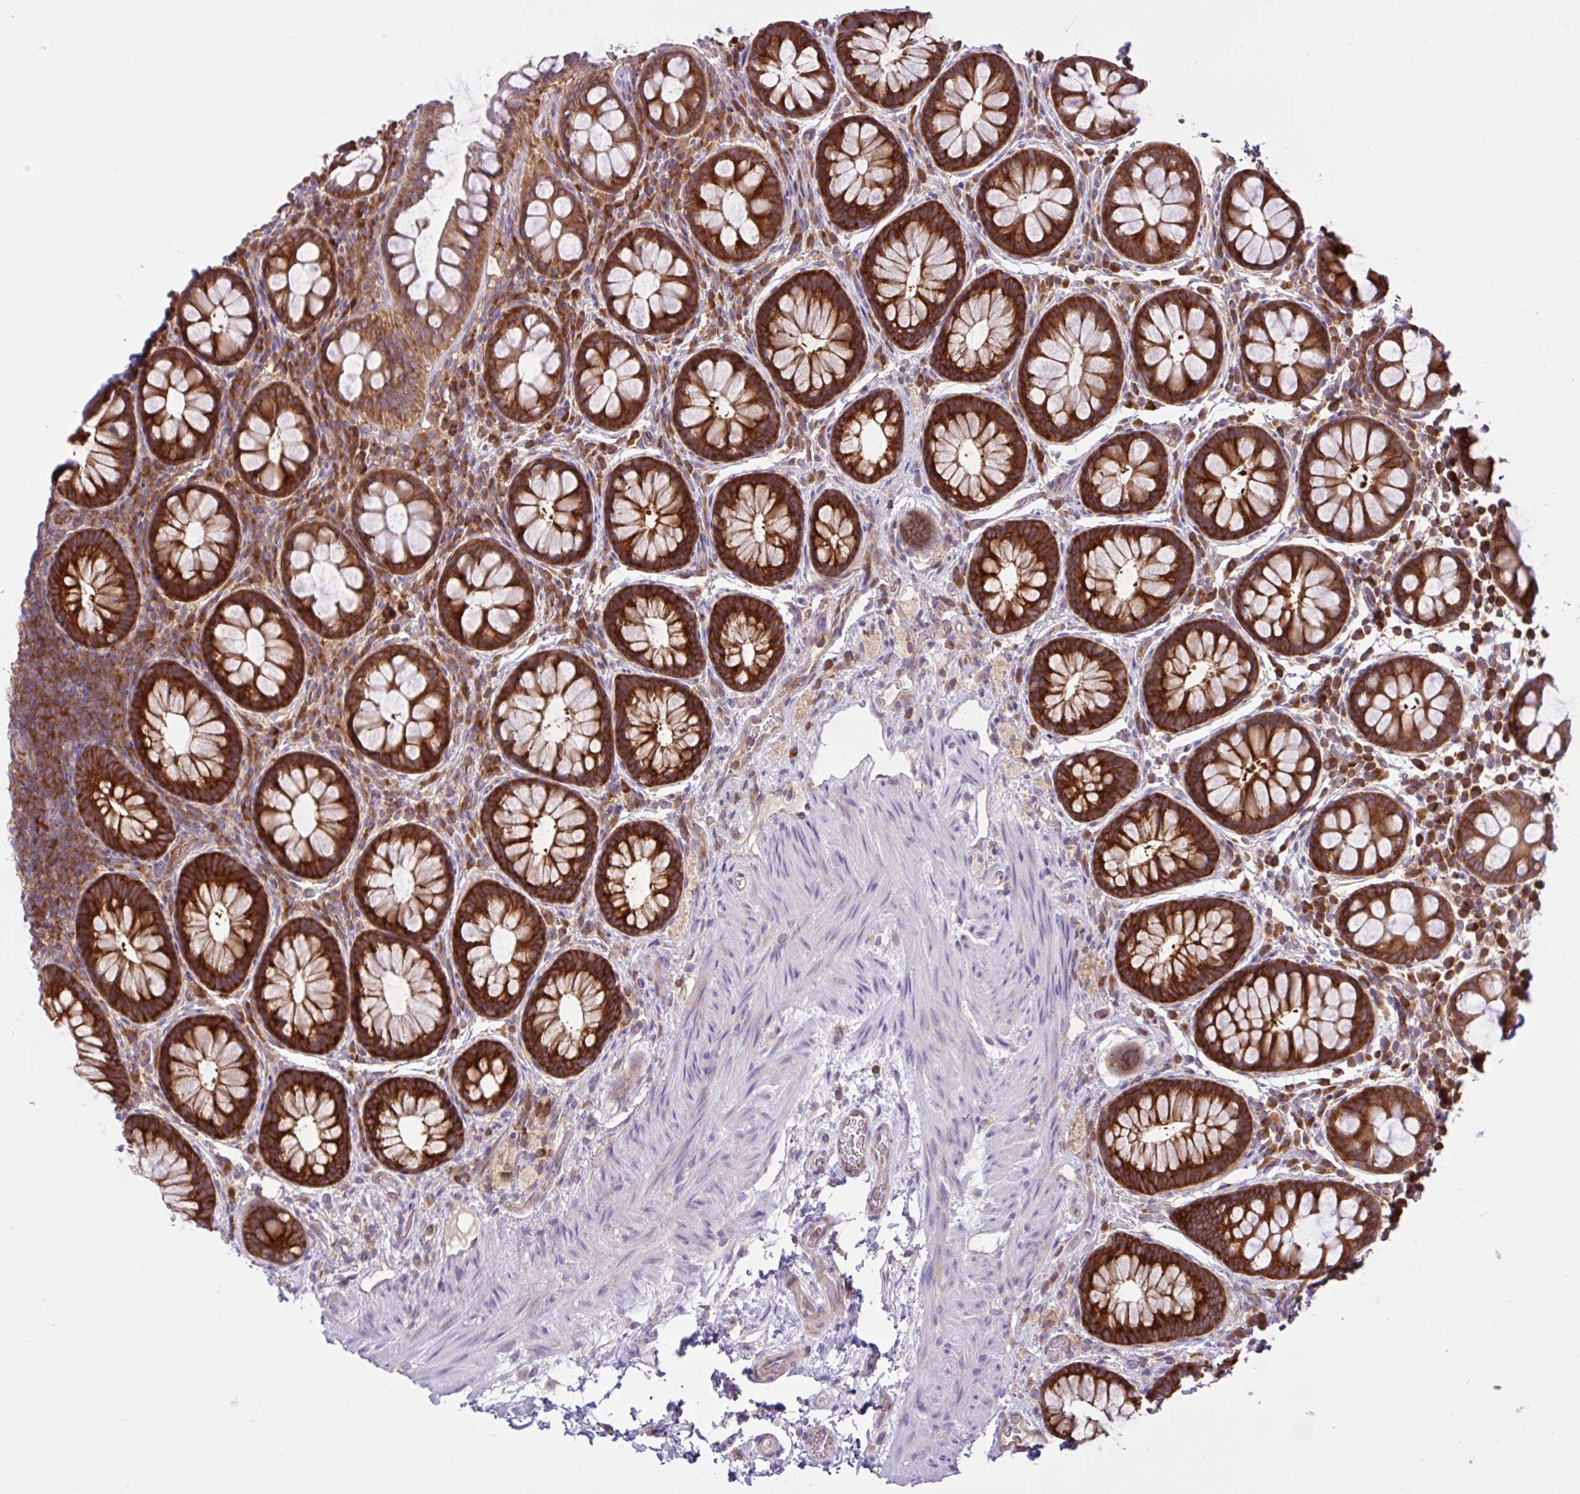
{"staining": {"intensity": "strong", "quantity": ">75%", "location": "cytoplasmic/membranous"}, "tissue": "rectum", "cell_type": "Glandular cells", "image_type": "normal", "snomed": [{"axis": "morphology", "description": "Normal tissue, NOS"}, {"axis": "topography", "description": "Rectum"}], "caption": "Strong cytoplasmic/membranous staining for a protein is seen in approximately >75% of glandular cells of benign rectum using immunohistochemistry (IHC).", "gene": "LARS1", "patient": {"sex": "female", "age": 69}}